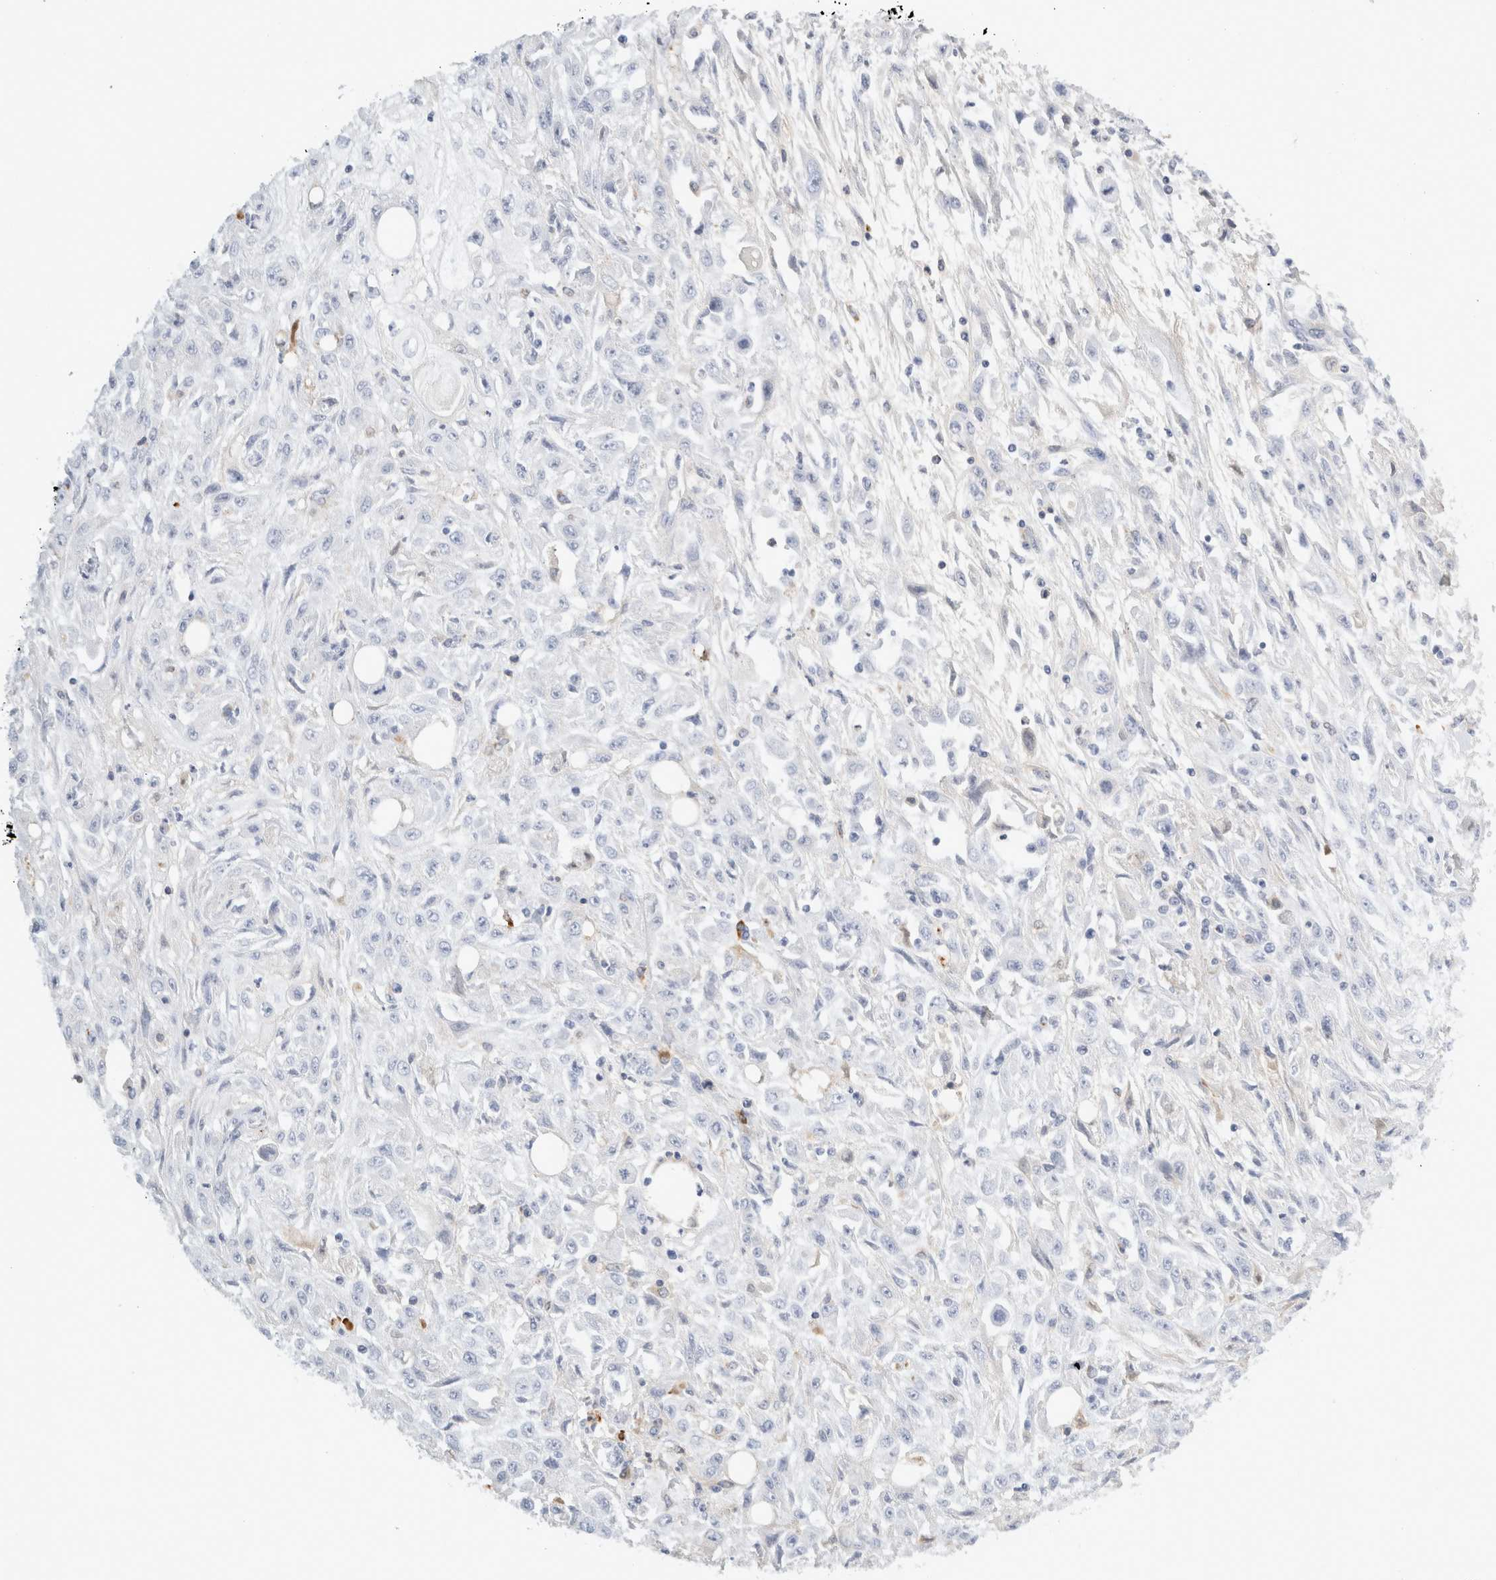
{"staining": {"intensity": "negative", "quantity": "none", "location": "none"}, "tissue": "skin cancer", "cell_type": "Tumor cells", "image_type": "cancer", "snomed": [{"axis": "morphology", "description": "Squamous cell carcinoma, NOS"}, {"axis": "morphology", "description": "Squamous cell carcinoma, metastatic, NOS"}, {"axis": "topography", "description": "Skin"}, {"axis": "topography", "description": "Lymph node"}], "caption": "High magnification brightfield microscopy of skin cancer stained with DAB (3,3'-diaminobenzidine) (brown) and counterstained with hematoxylin (blue): tumor cells show no significant expression.", "gene": "FGL2", "patient": {"sex": "male", "age": 75}}